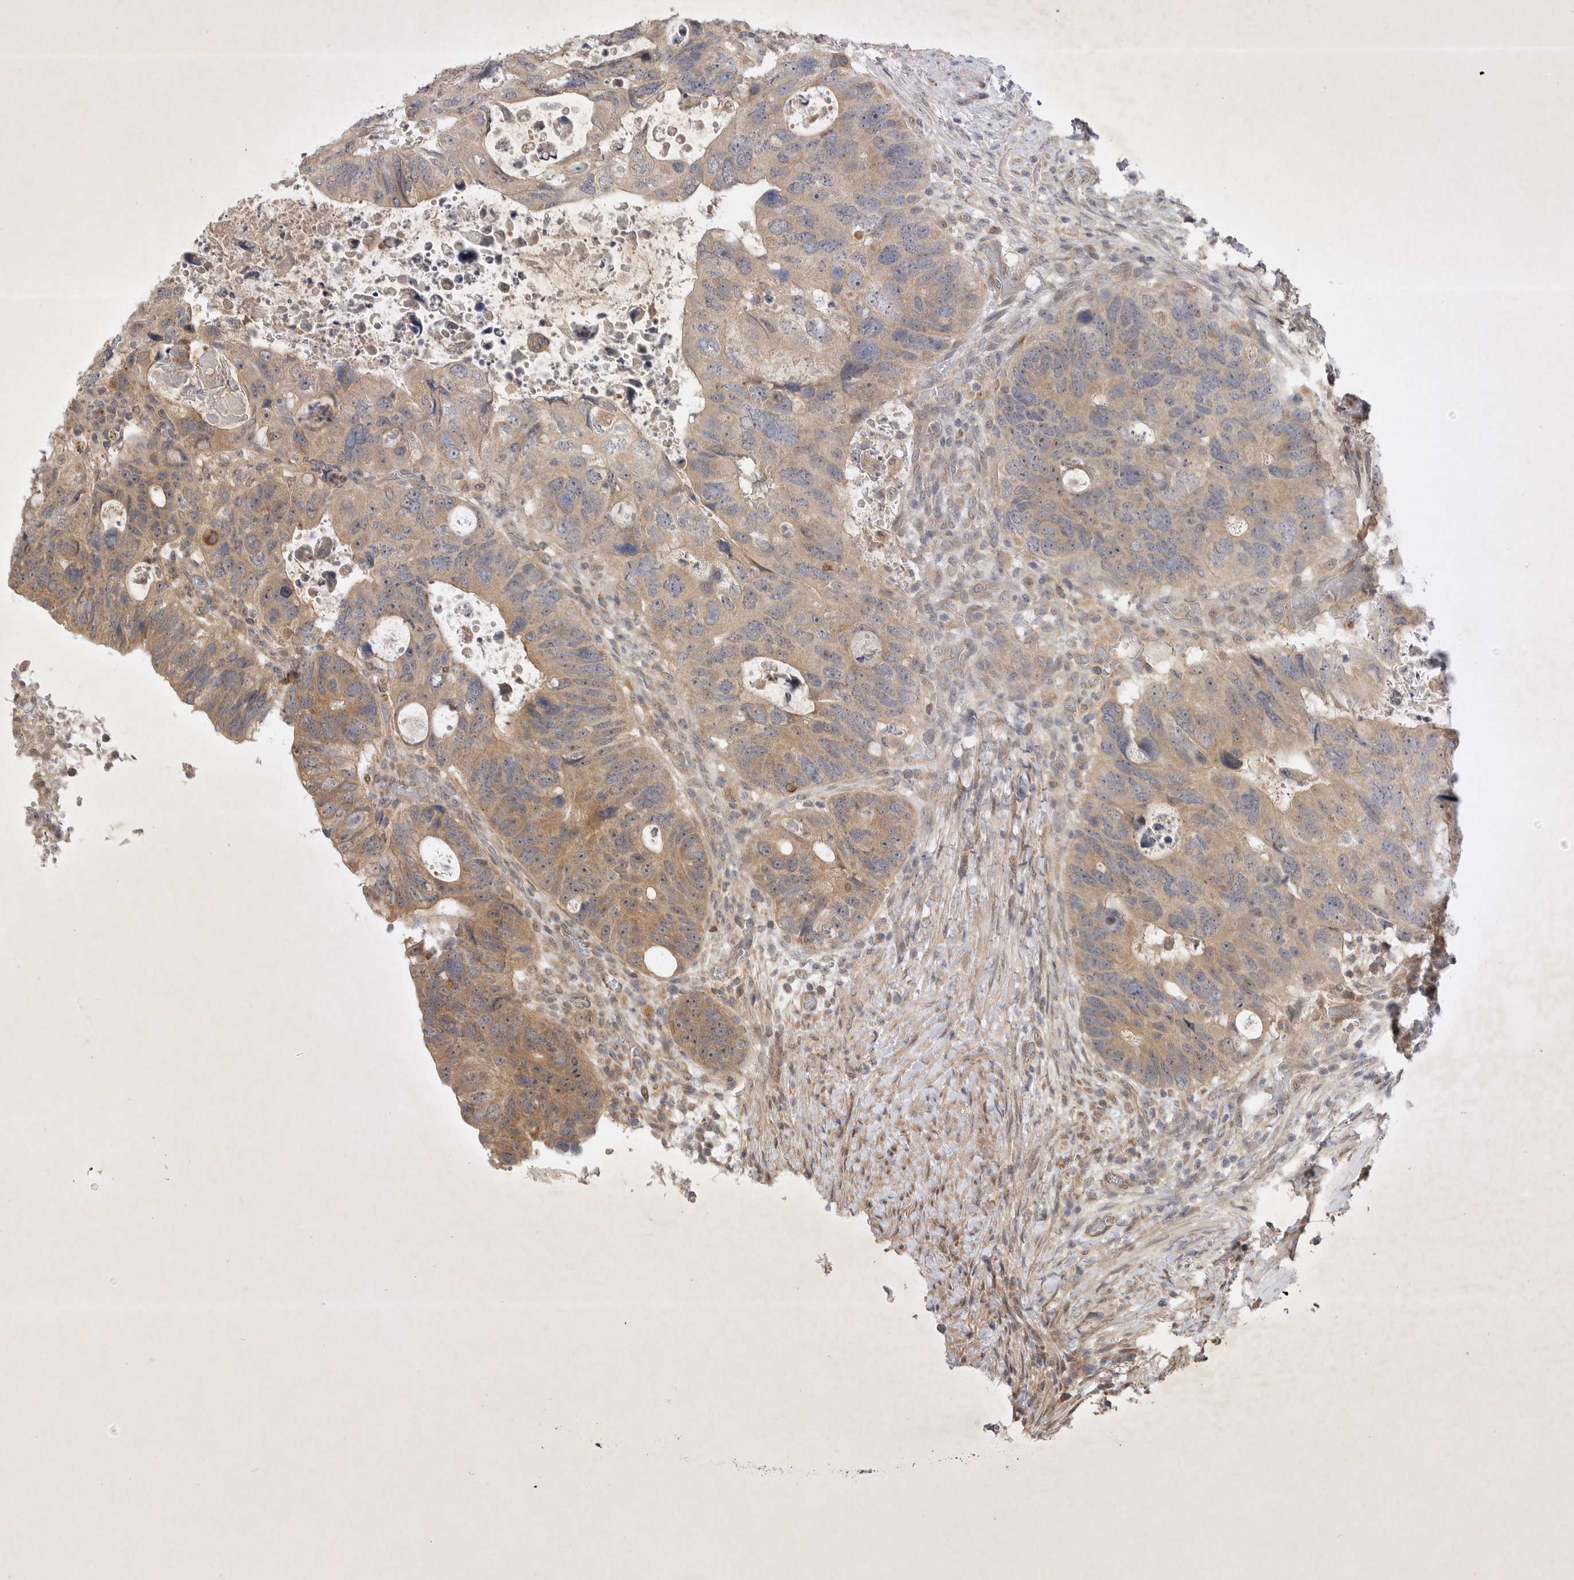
{"staining": {"intensity": "moderate", "quantity": ">75%", "location": "cytoplasmic/membranous"}, "tissue": "colorectal cancer", "cell_type": "Tumor cells", "image_type": "cancer", "snomed": [{"axis": "morphology", "description": "Adenocarcinoma, NOS"}, {"axis": "topography", "description": "Rectum"}], "caption": "Protein staining exhibits moderate cytoplasmic/membranous positivity in about >75% of tumor cells in colorectal cancer (adenocarcinoma).", "gene": "PTPDC1", "patient": {"sex": "male", "age": 59}}